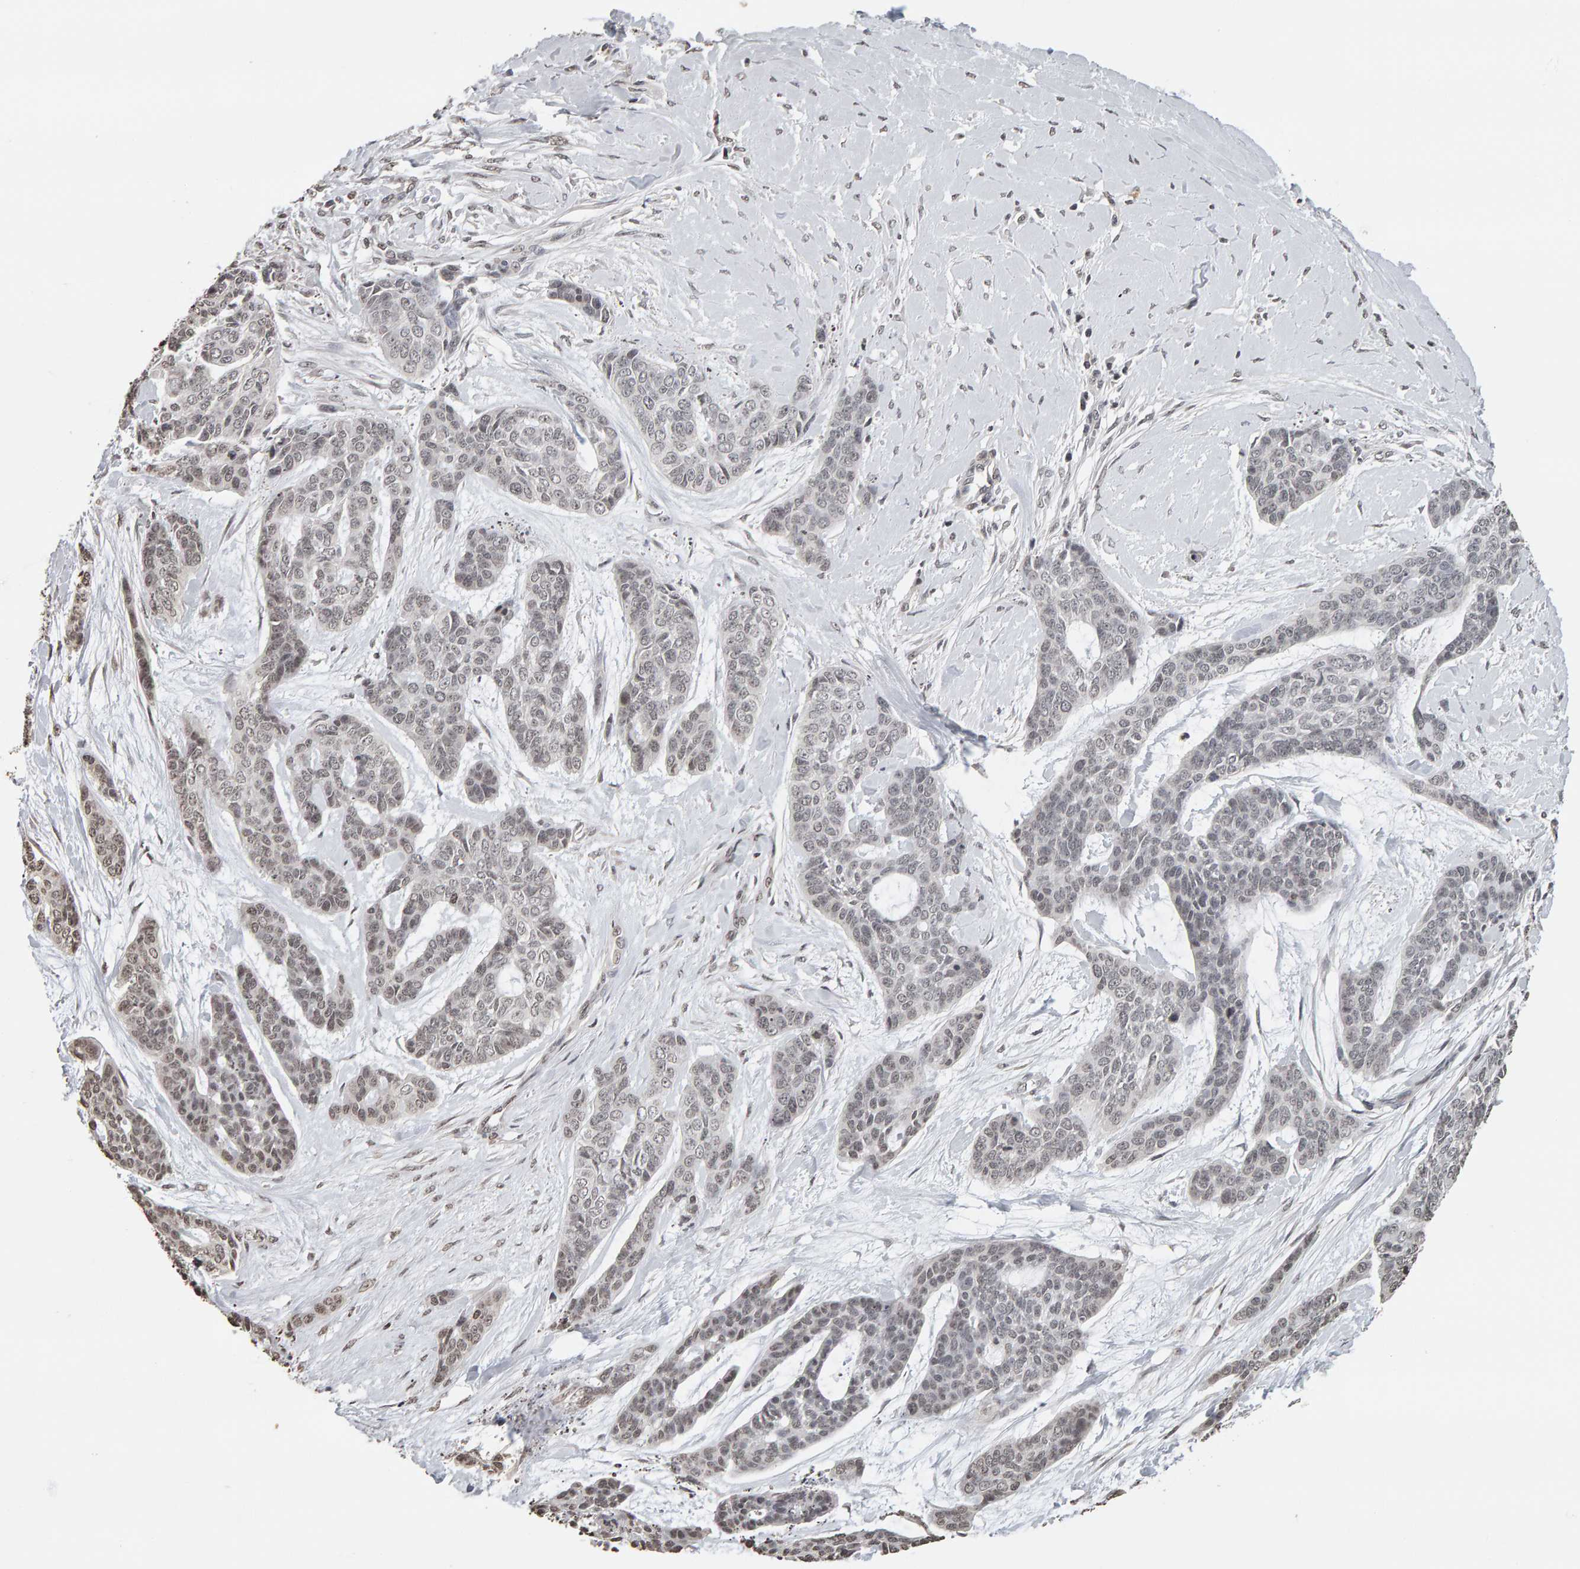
{"staining": {"intensity": "weak", "quantity": ">75%", "location": "nuclear"}, "tissue": "skin cancer", "cell_type": "Tumor cells", "image_type": "cancer", "snomed": [{"axis": "morphology", "description": "Basal cell carcinoma"}, {"axis": "topography", "description": "Skin"}], "caption": "Skin basal cell carcinoma stained with a protein marker demonstrates weak staining in tumor cells.", "gene": "AFF4", "patient": {"sex": "female", "age": 64}}